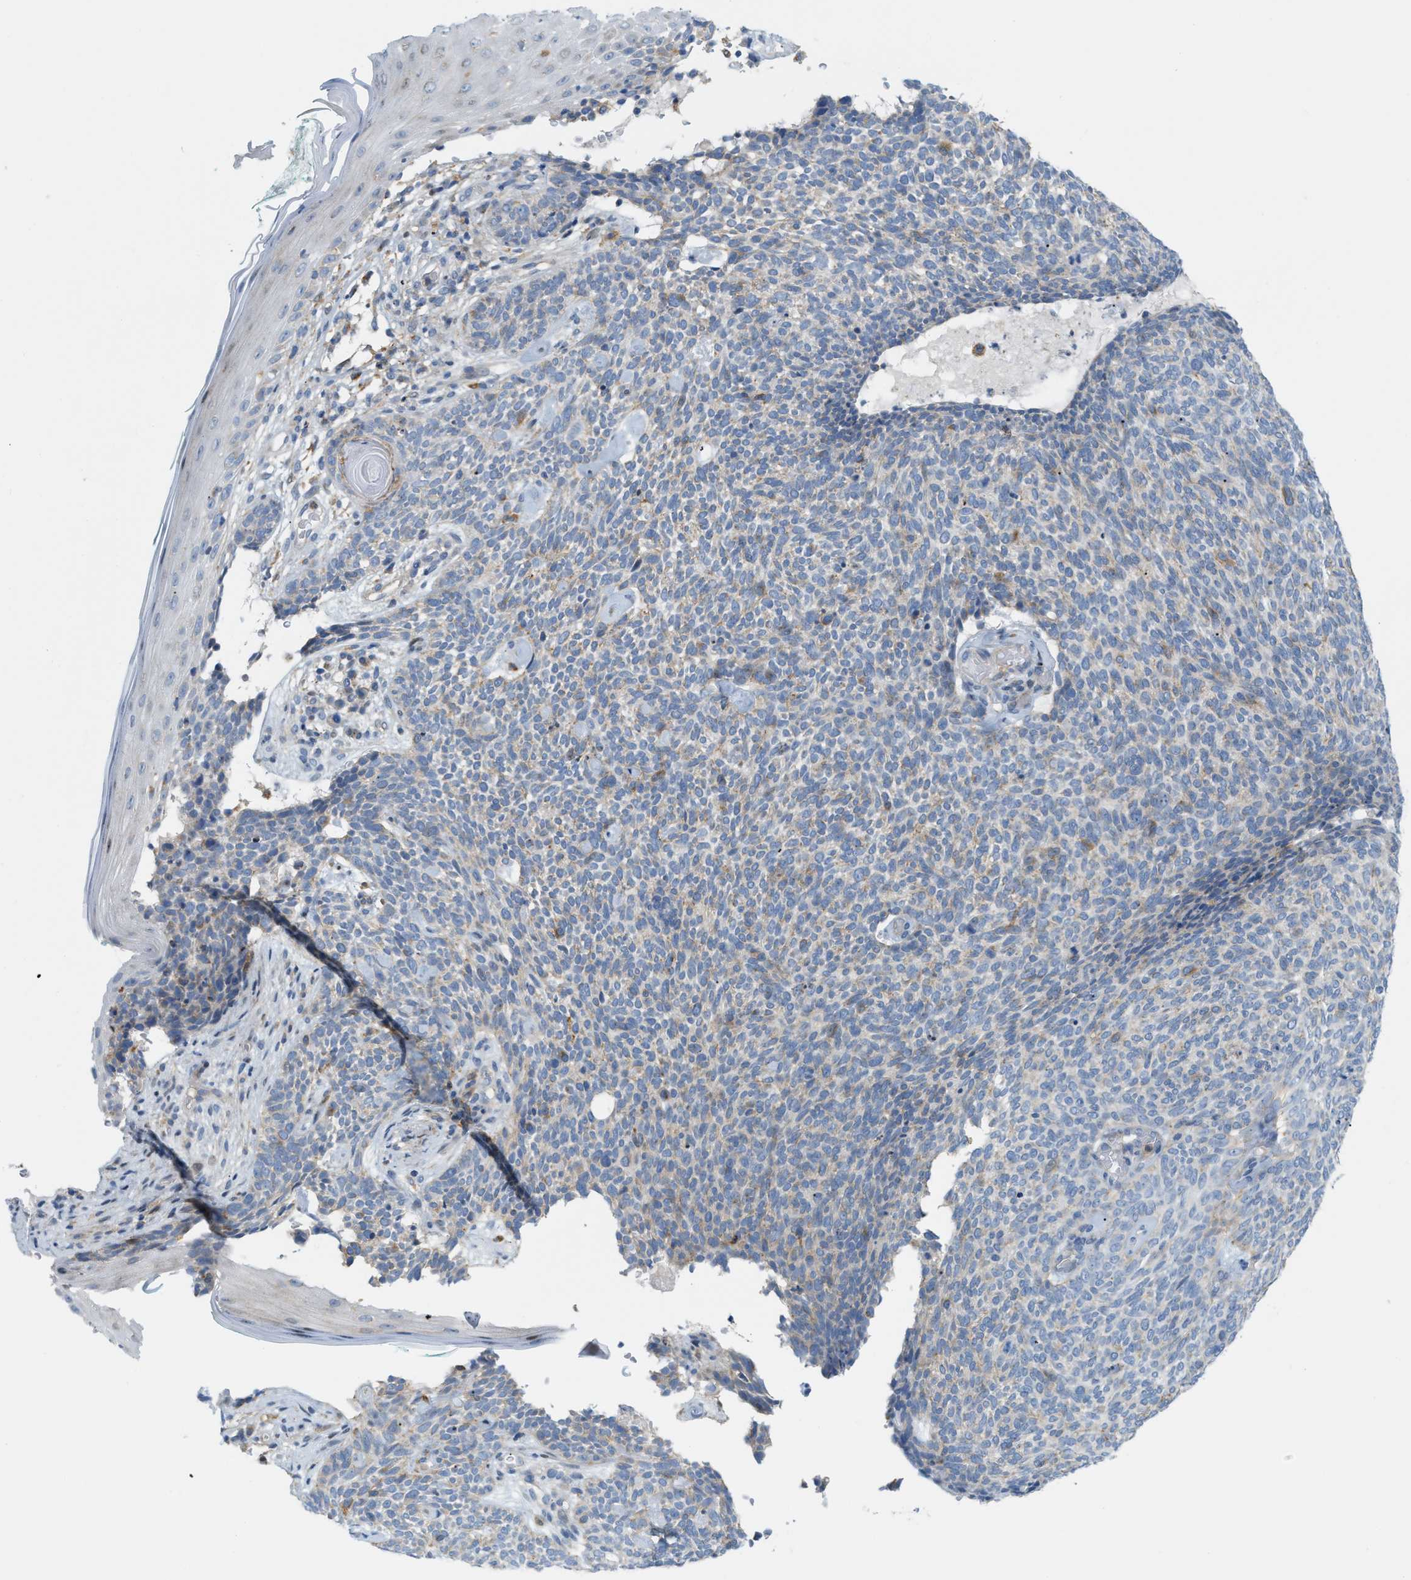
{"staining": {"intensity": "moderate", "quantity": "<25%", "location": "cytoplasmic/membranous"}, "tissue": "skin cancer", "cell_type": "Tumor cells", "image_type": "cancer", "snomed": [{"axis": "morphology", "description": "Basal cell carcinoma"}, {"axis": "topography", "description": "Skin"}], "caption": "Immunohistochemical staining of skin cancer (basal cell carcinoma) exhibits low levels of moderate cytoplasmic/membranous protein positivity in approximately <25% of tumor cells. (IHC, brightfield microscopy, high magnification).", "gene": "LMBRD1", "patient": {"sex": "female", "age": 84}}